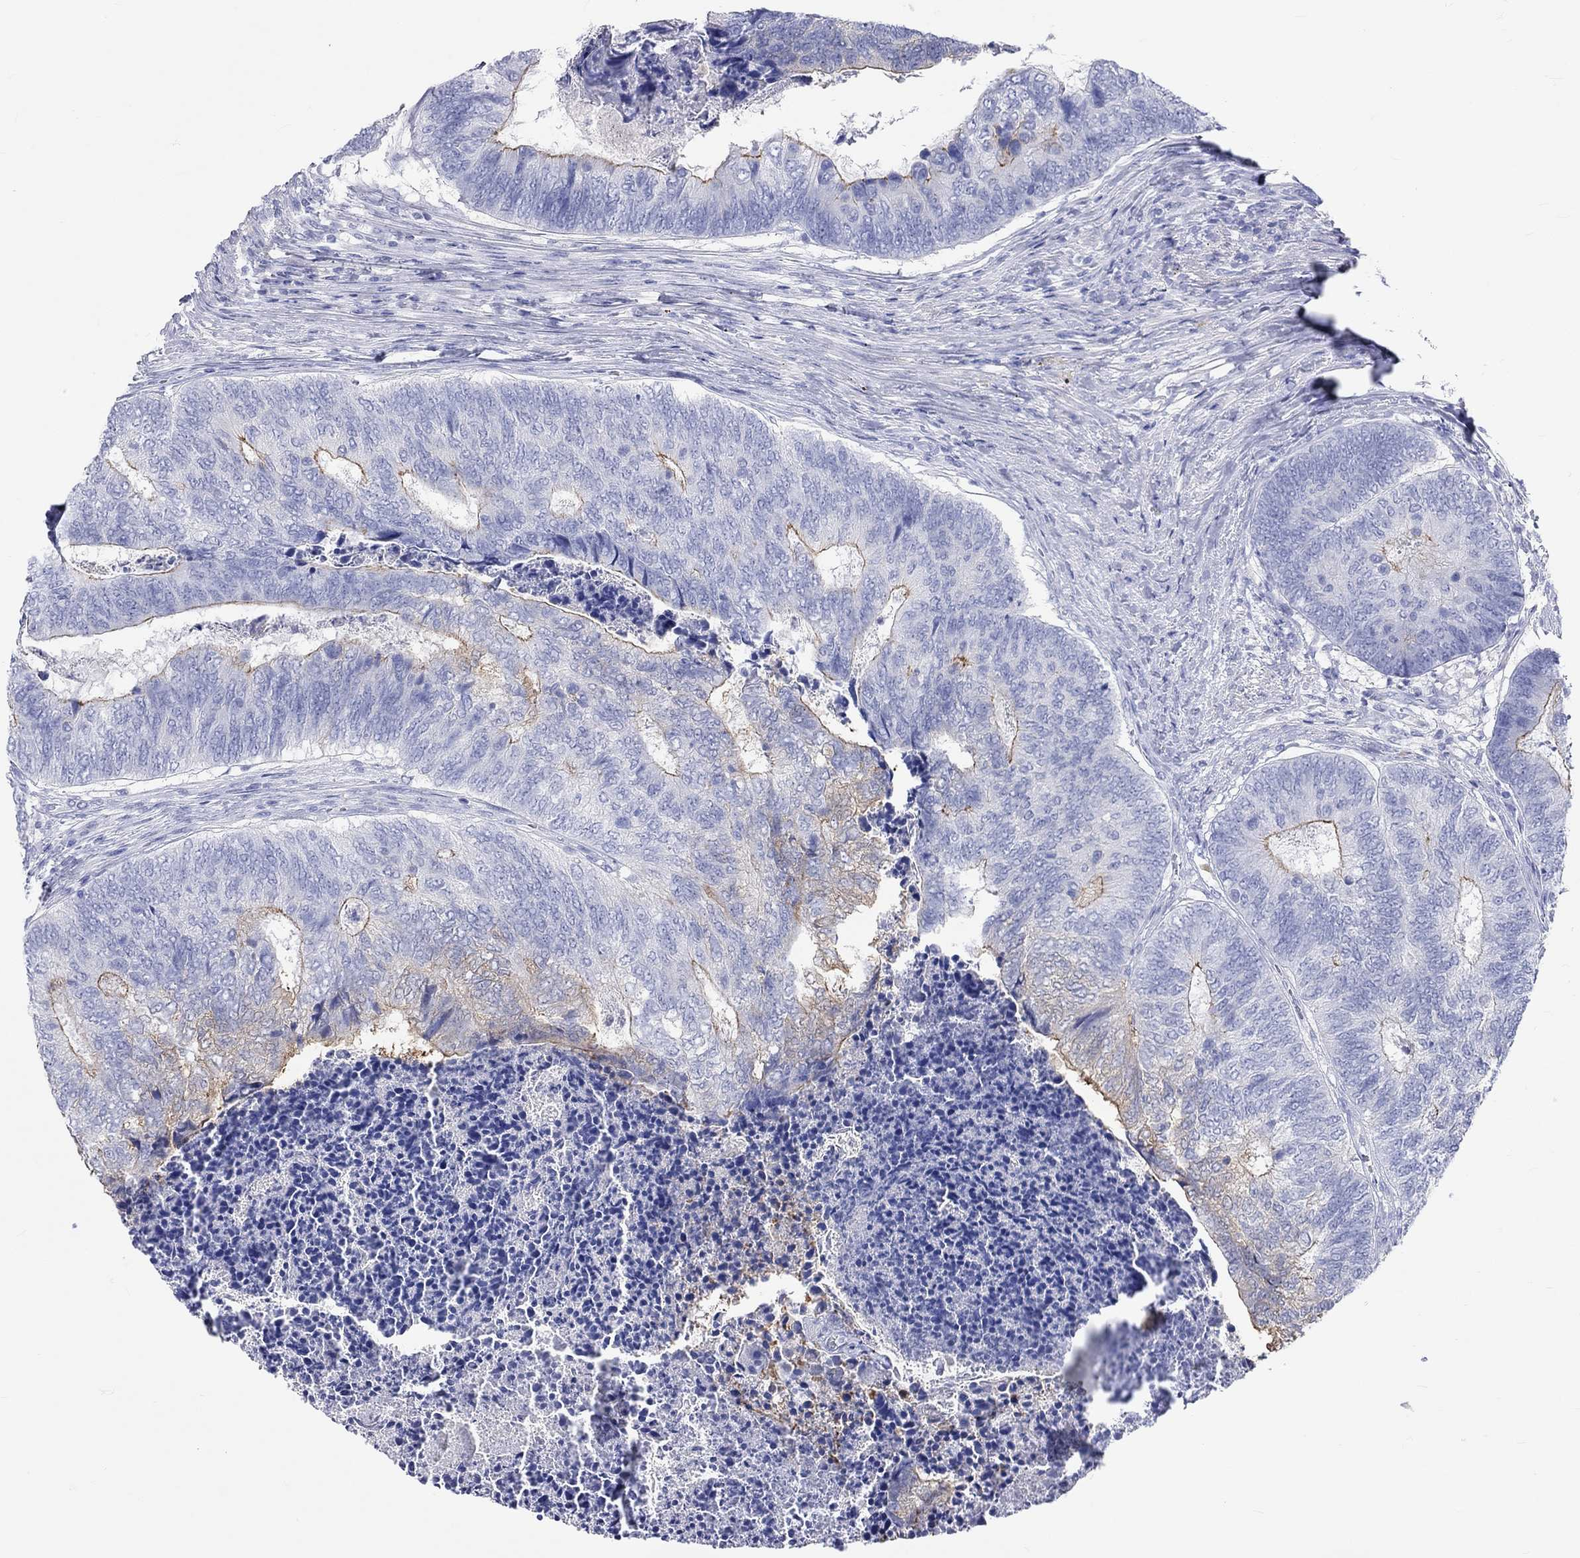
{"staining": {"intensity": "moderate", "quantity": "<25%", "location": "cytoplasmic/membranous"}, "tissue": "colorectal cancer", "cell_type": "Tumor cells", "image_type": "cancer", "snomed": [{"axis": "morphology", "description": "Adenocarcinoma, NOS"}, {"axis": "topography", "description": "Colon"}], "caption": "This is a photomicrograph of IHC staining of adenocarcinoma (colorectal), which shows moderate staining in the cytoplasmic/membranous of tumor cells.", "gene": "SPATA9", "patient": {"sex": "female", "age": 67}}